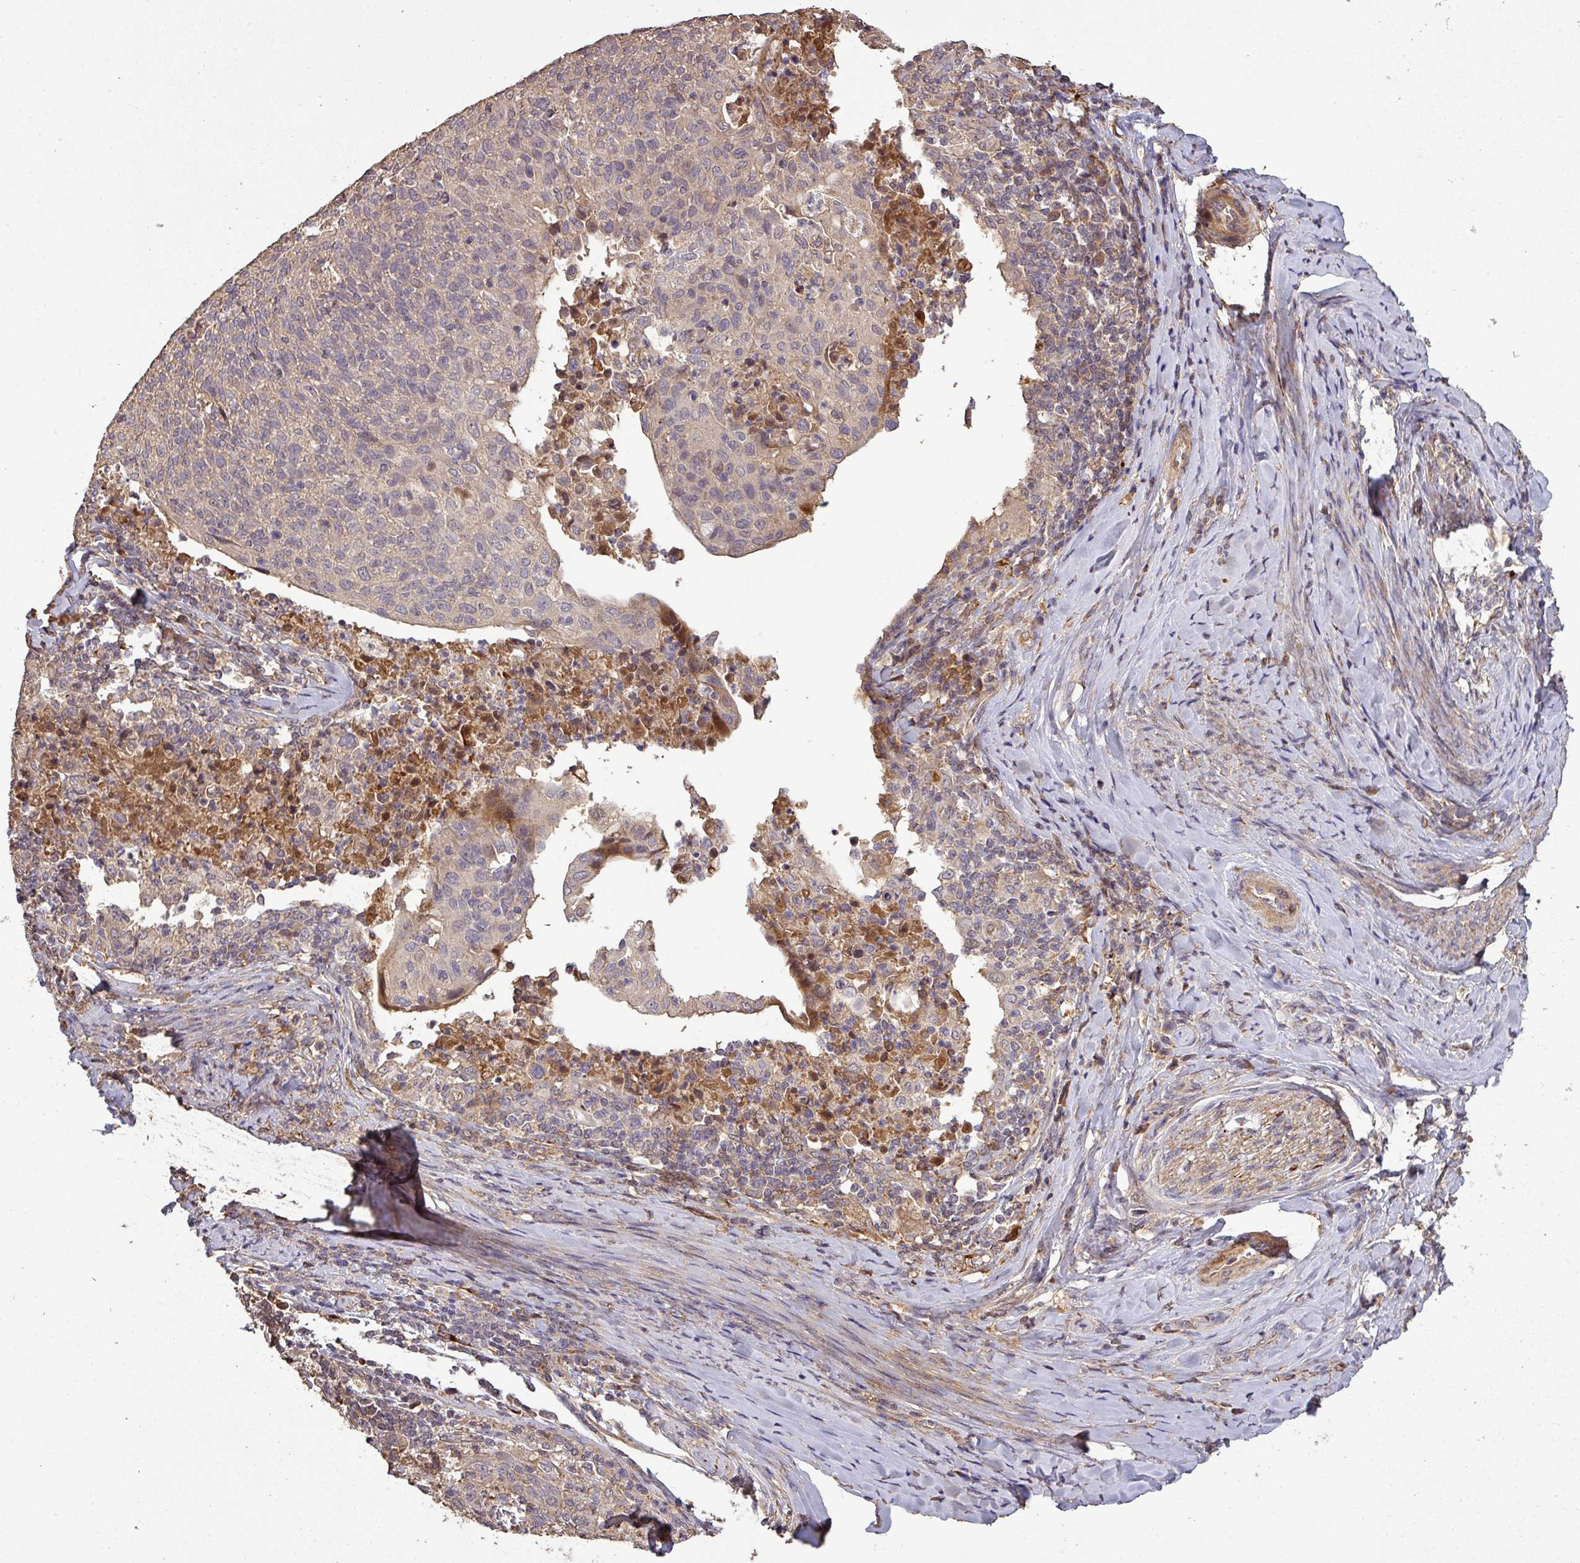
{"staining": {"intensity": "weak", "quantity": "<25%", "location": "cytoplasmic/membranous"}, "tissue": "cervical cancer", "cell_type": "Tumor cells", "image_type": "cancer", "snomed": [{"axis": "morphology", "description": "Squamous cell carcinoma, NOS"}, {"axis": "topography", "description": "Cervix"}], "caption": "DAB immunohistochemical staining of human cervical cancer (squamous cell carcinoma) demonstrates no significant expression in tumor cells.", "gene": "ISLR", "patient": {"sex": "female", "age": 52}}